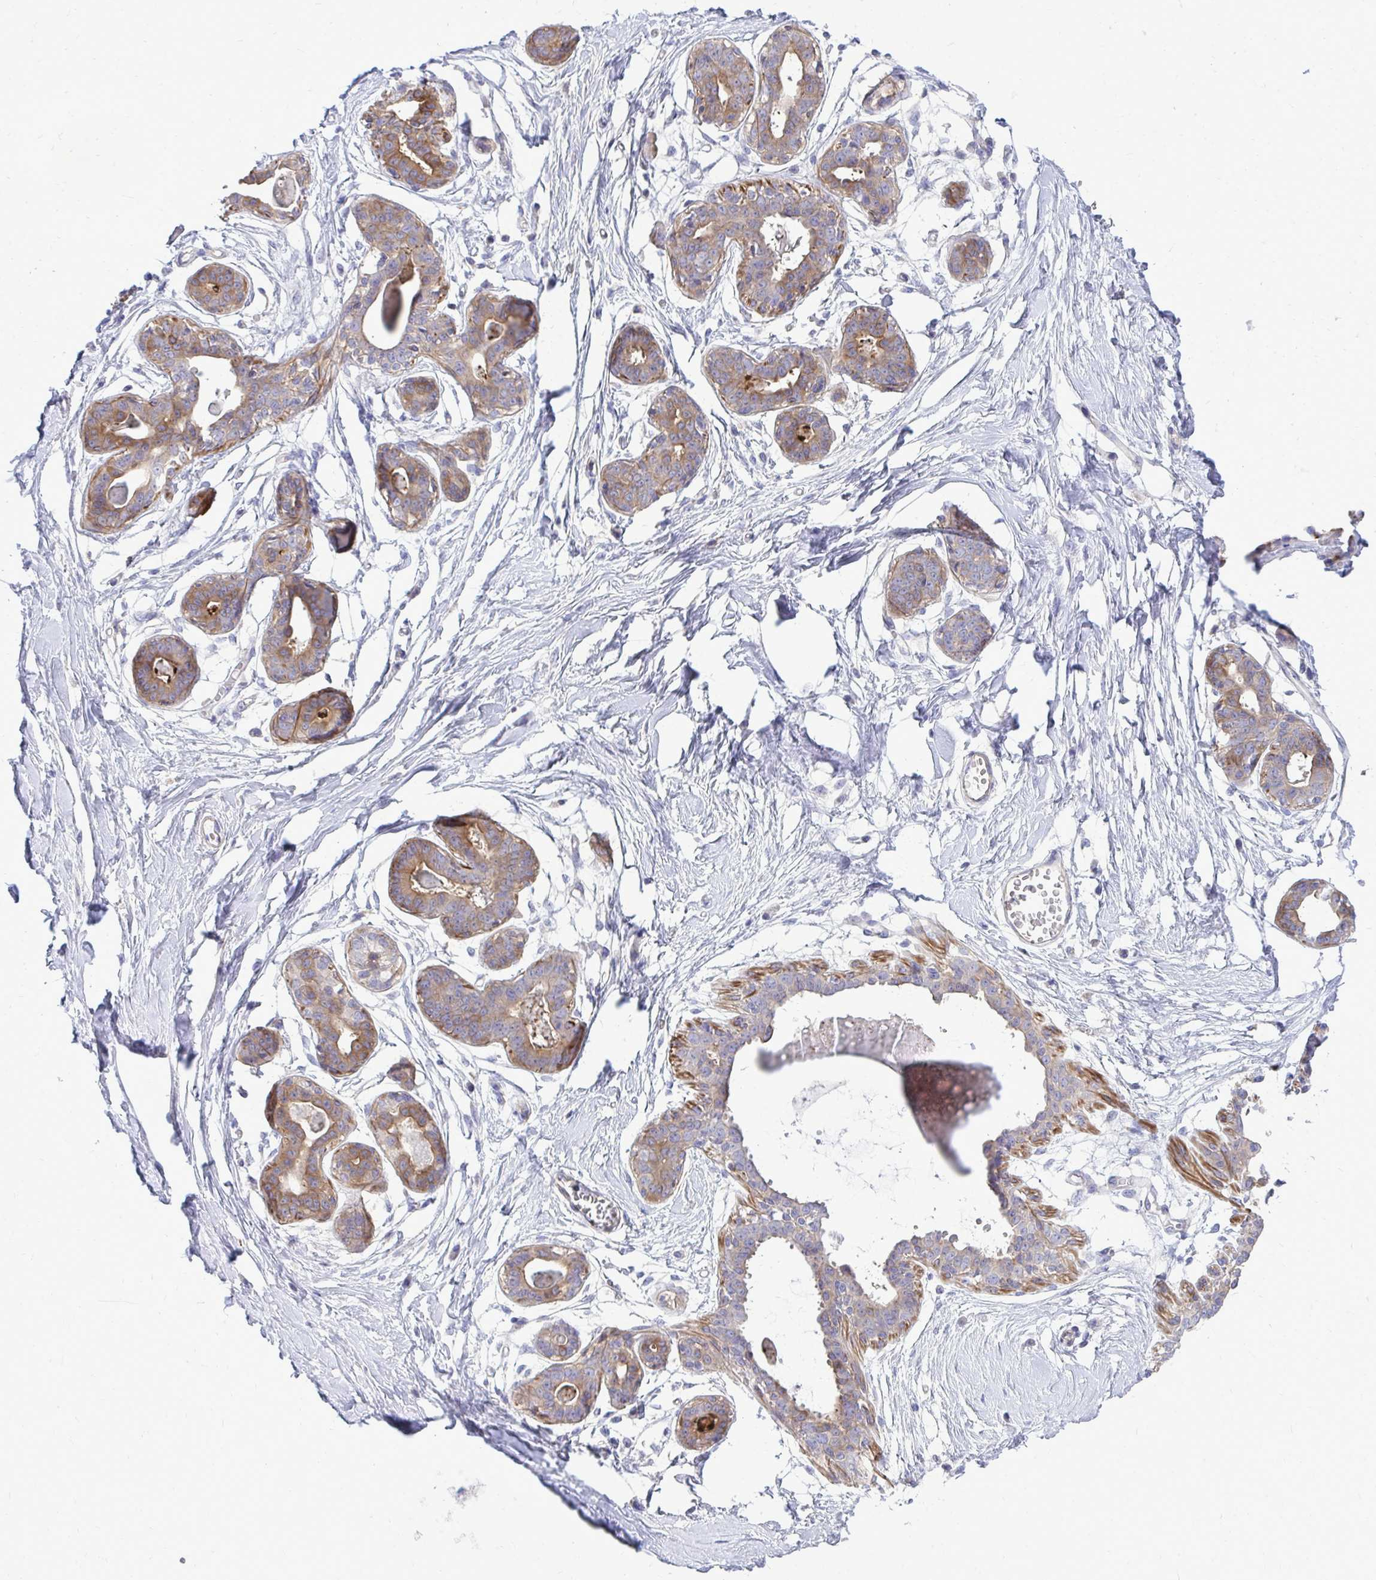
{"staining": {"intensity": "negative", "quantity": "none", "location": "none"}, "tissue": "breast", "cell_type": "Adipocytes", "image_type": "normal", "snomed": [{"axis": "morphology", "description": "Normal tissue, NOS"}, {"axis": "topography", "description": "Breast"}], "caption": "IHC photomicrograph of benign human breast stained for a protein (brown), which reveals no expression in adipocytes.", "gene": "TP53I11", "patient": {"sex": "female", "age": 45}}